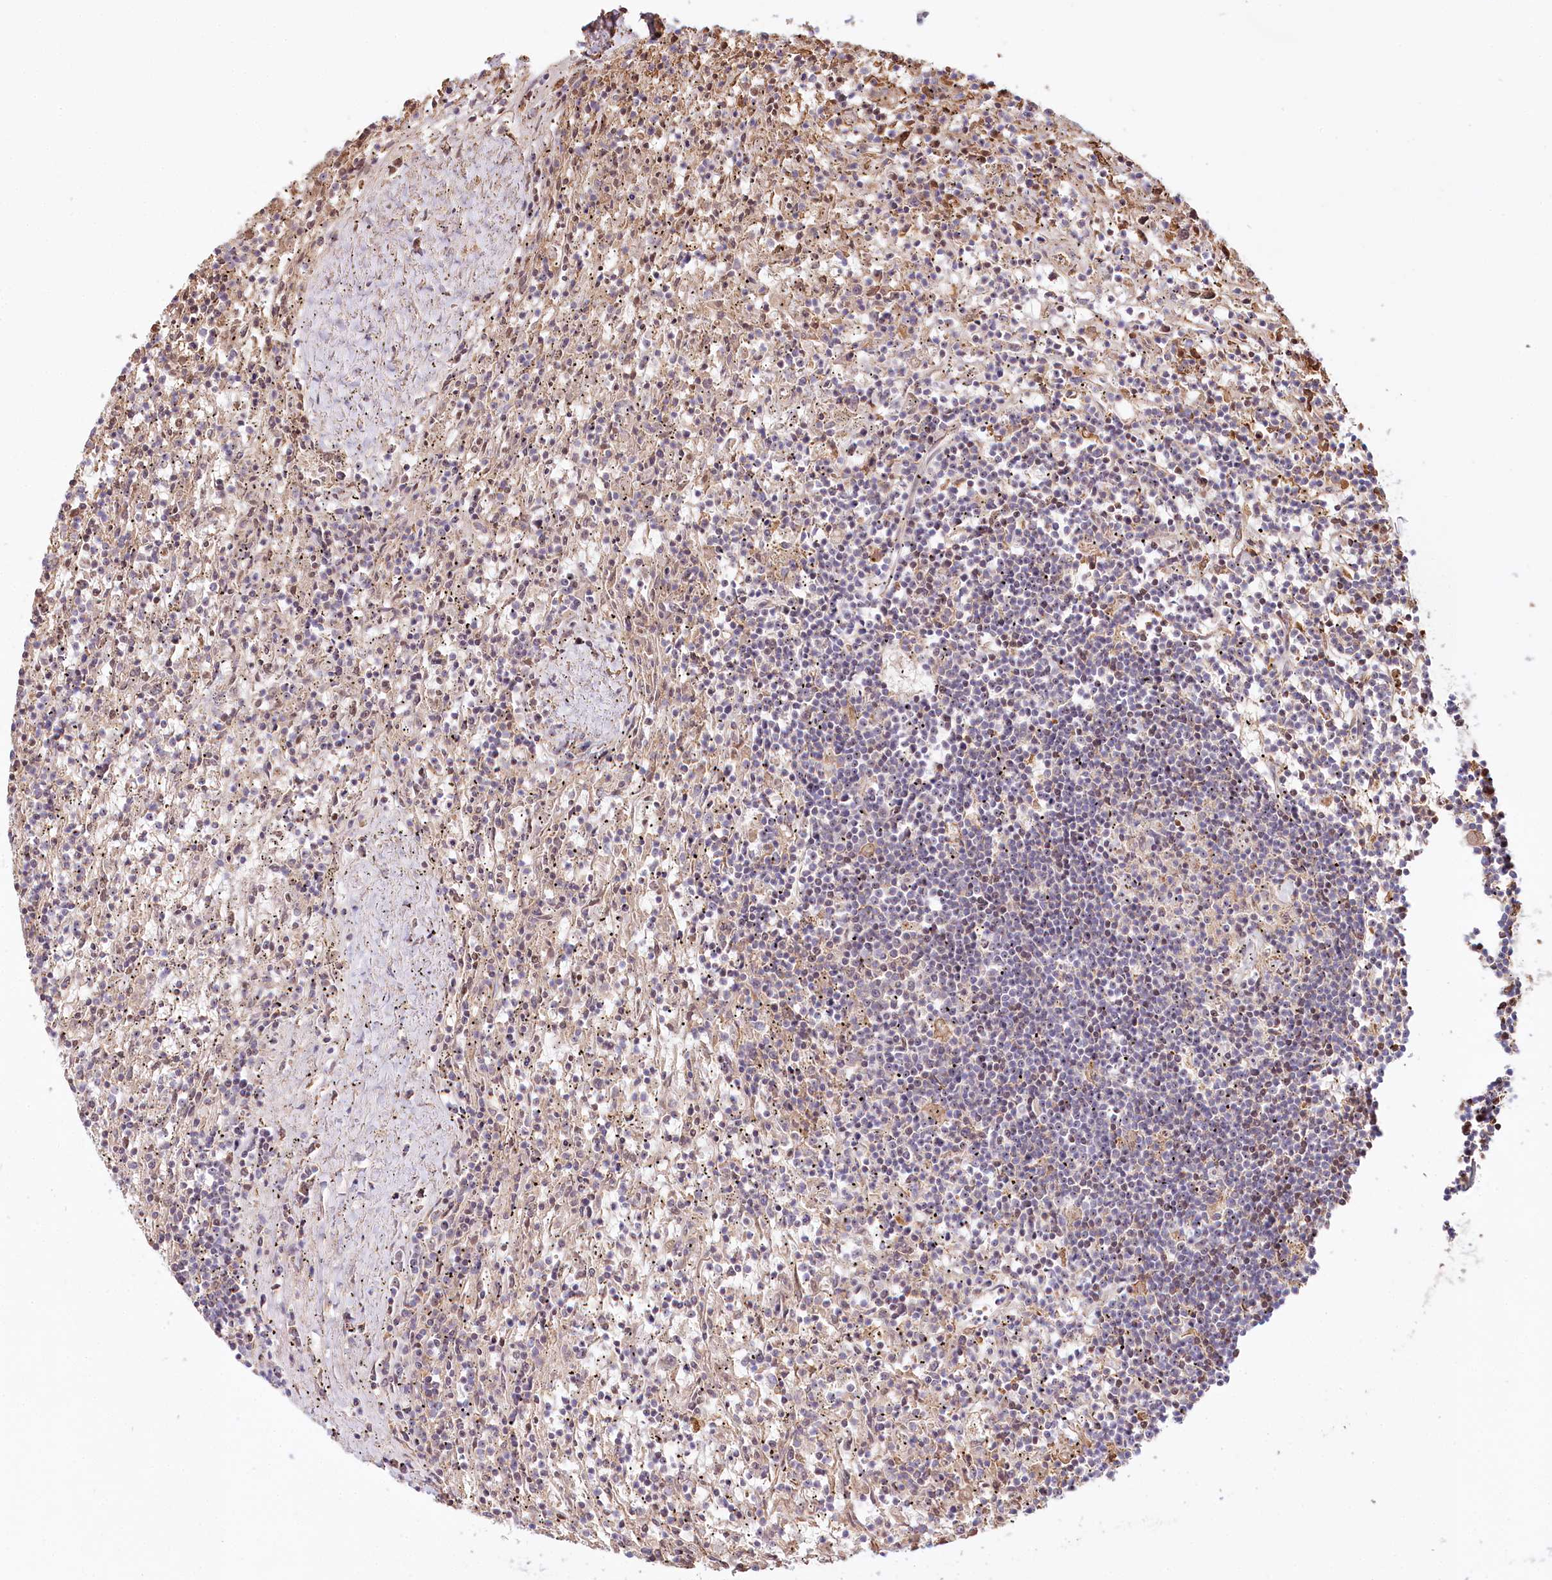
{"staining": {"intensity": "negative", "quantity": "none", "location": "none"}, "tissue": "lymphoma", "cell_type": "Tumor cells", "image_type": "cancer", "snomed": [{"axis": "morphology", "description": "Malignant lymphoma, non-Hodgkin's type, Low grade"}, {"axis": "topography", "description": "Spleen"}], "caption": "Protein analysis of low-grade malignant lymphoma, non-Hodgkin's type reveals no significant staining in tumor cells. (Immunohistochemistry (ihc), brightfield microscopy, high magnification).", "gene": "TUBGCP2", "patient": {"sex": "male", "age": 76}}